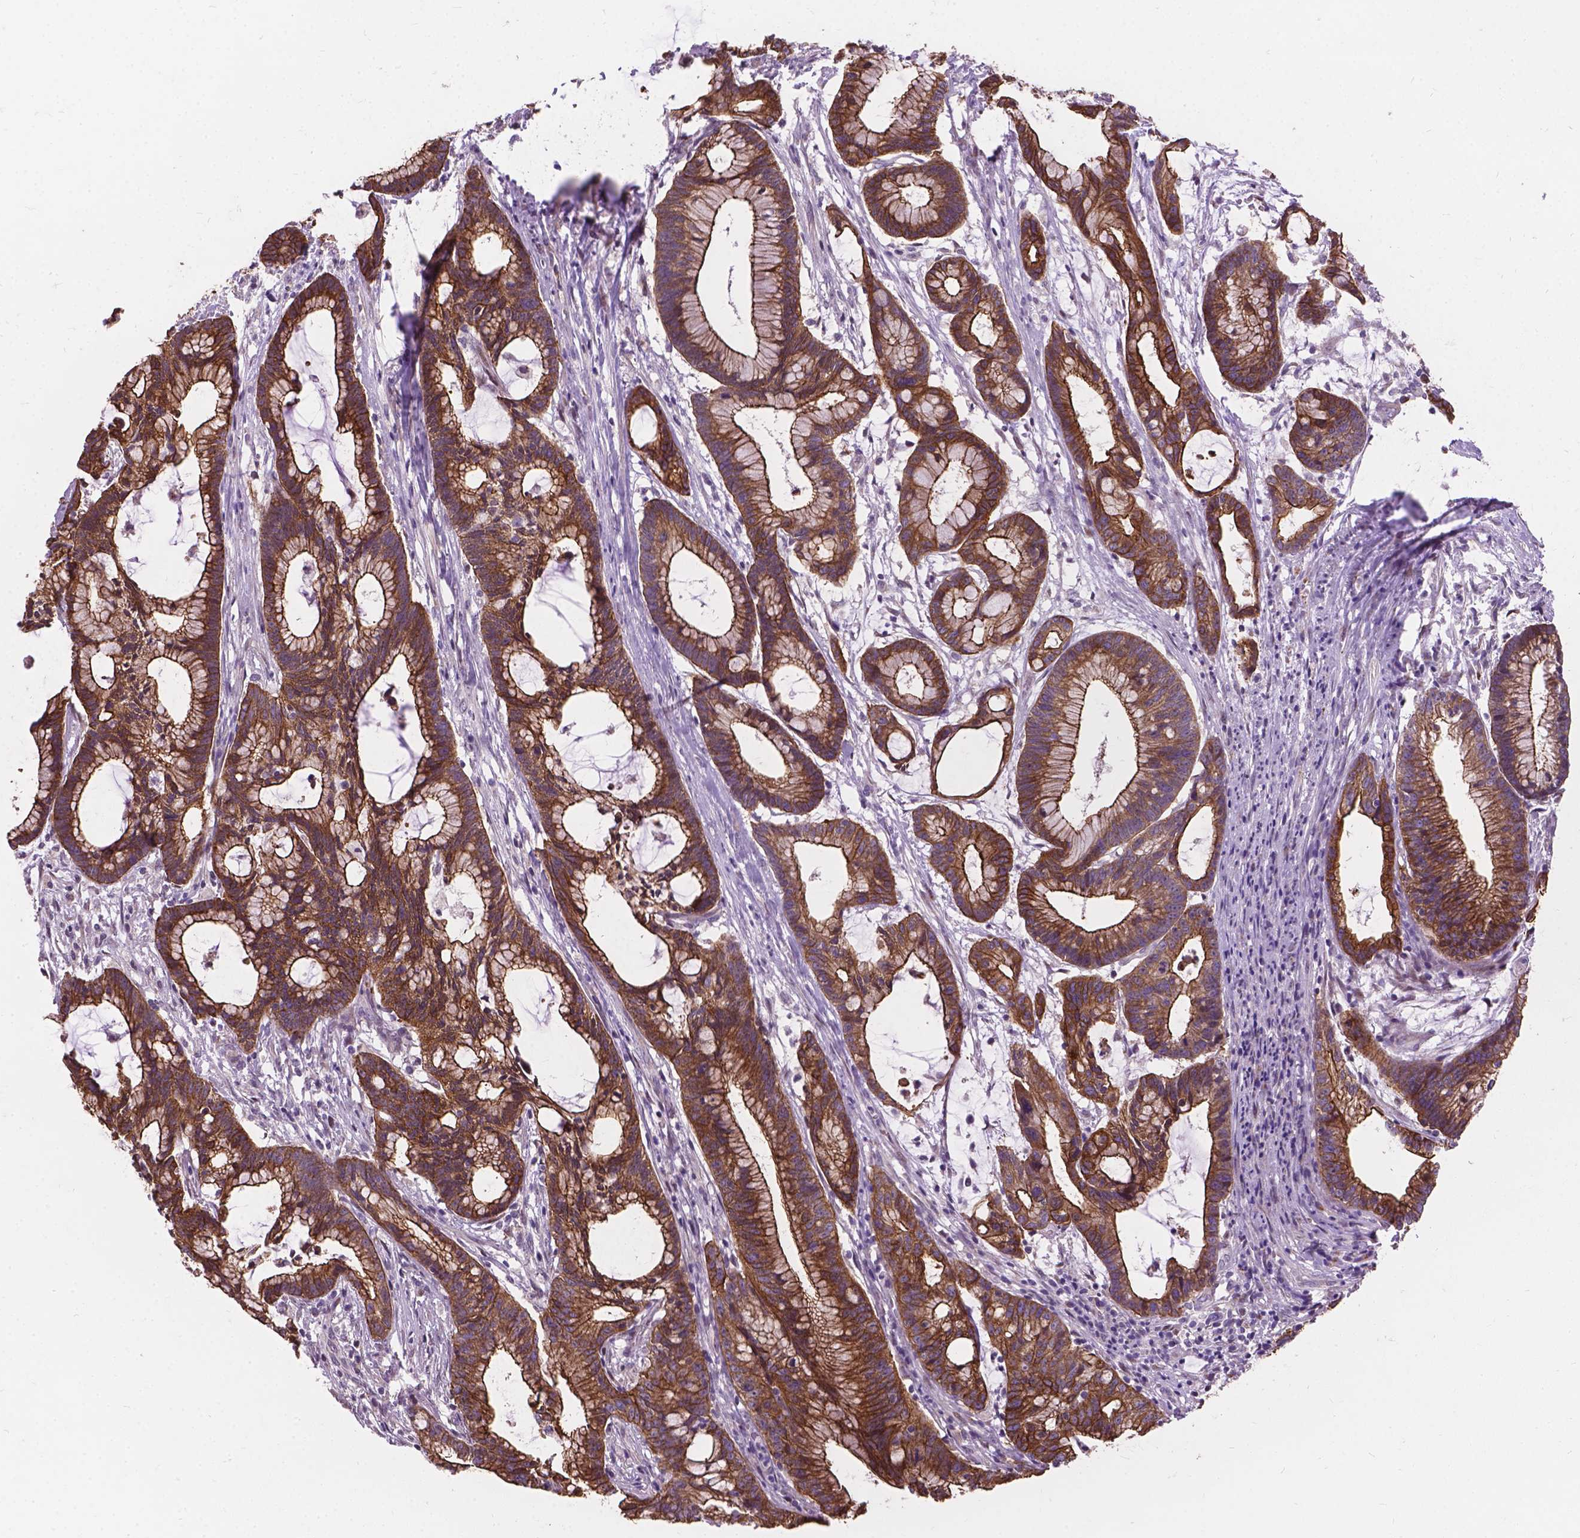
{"staining": {"intensity": "moderate", "quantity": ">75%", "location": "cytoplasmic/membranous"}, "tissue": "colorectal cancer", "cell_type": "Tumor cells", "image_type": "cancer", "snomed": [{"axis": "morphology", "description": "Adenocarcinoma, NOS"}, {"axis": "topography", "description": "Colon"}], "caption": "Colorectal cancer stained for a protein displays moderate cytoplasmic/membranous positivity in tumor cells. (DAB IHC with brightfield microscopy, high magnification).", "gene": "MYH14", "patient": {"sex": "female", "age": 78}}